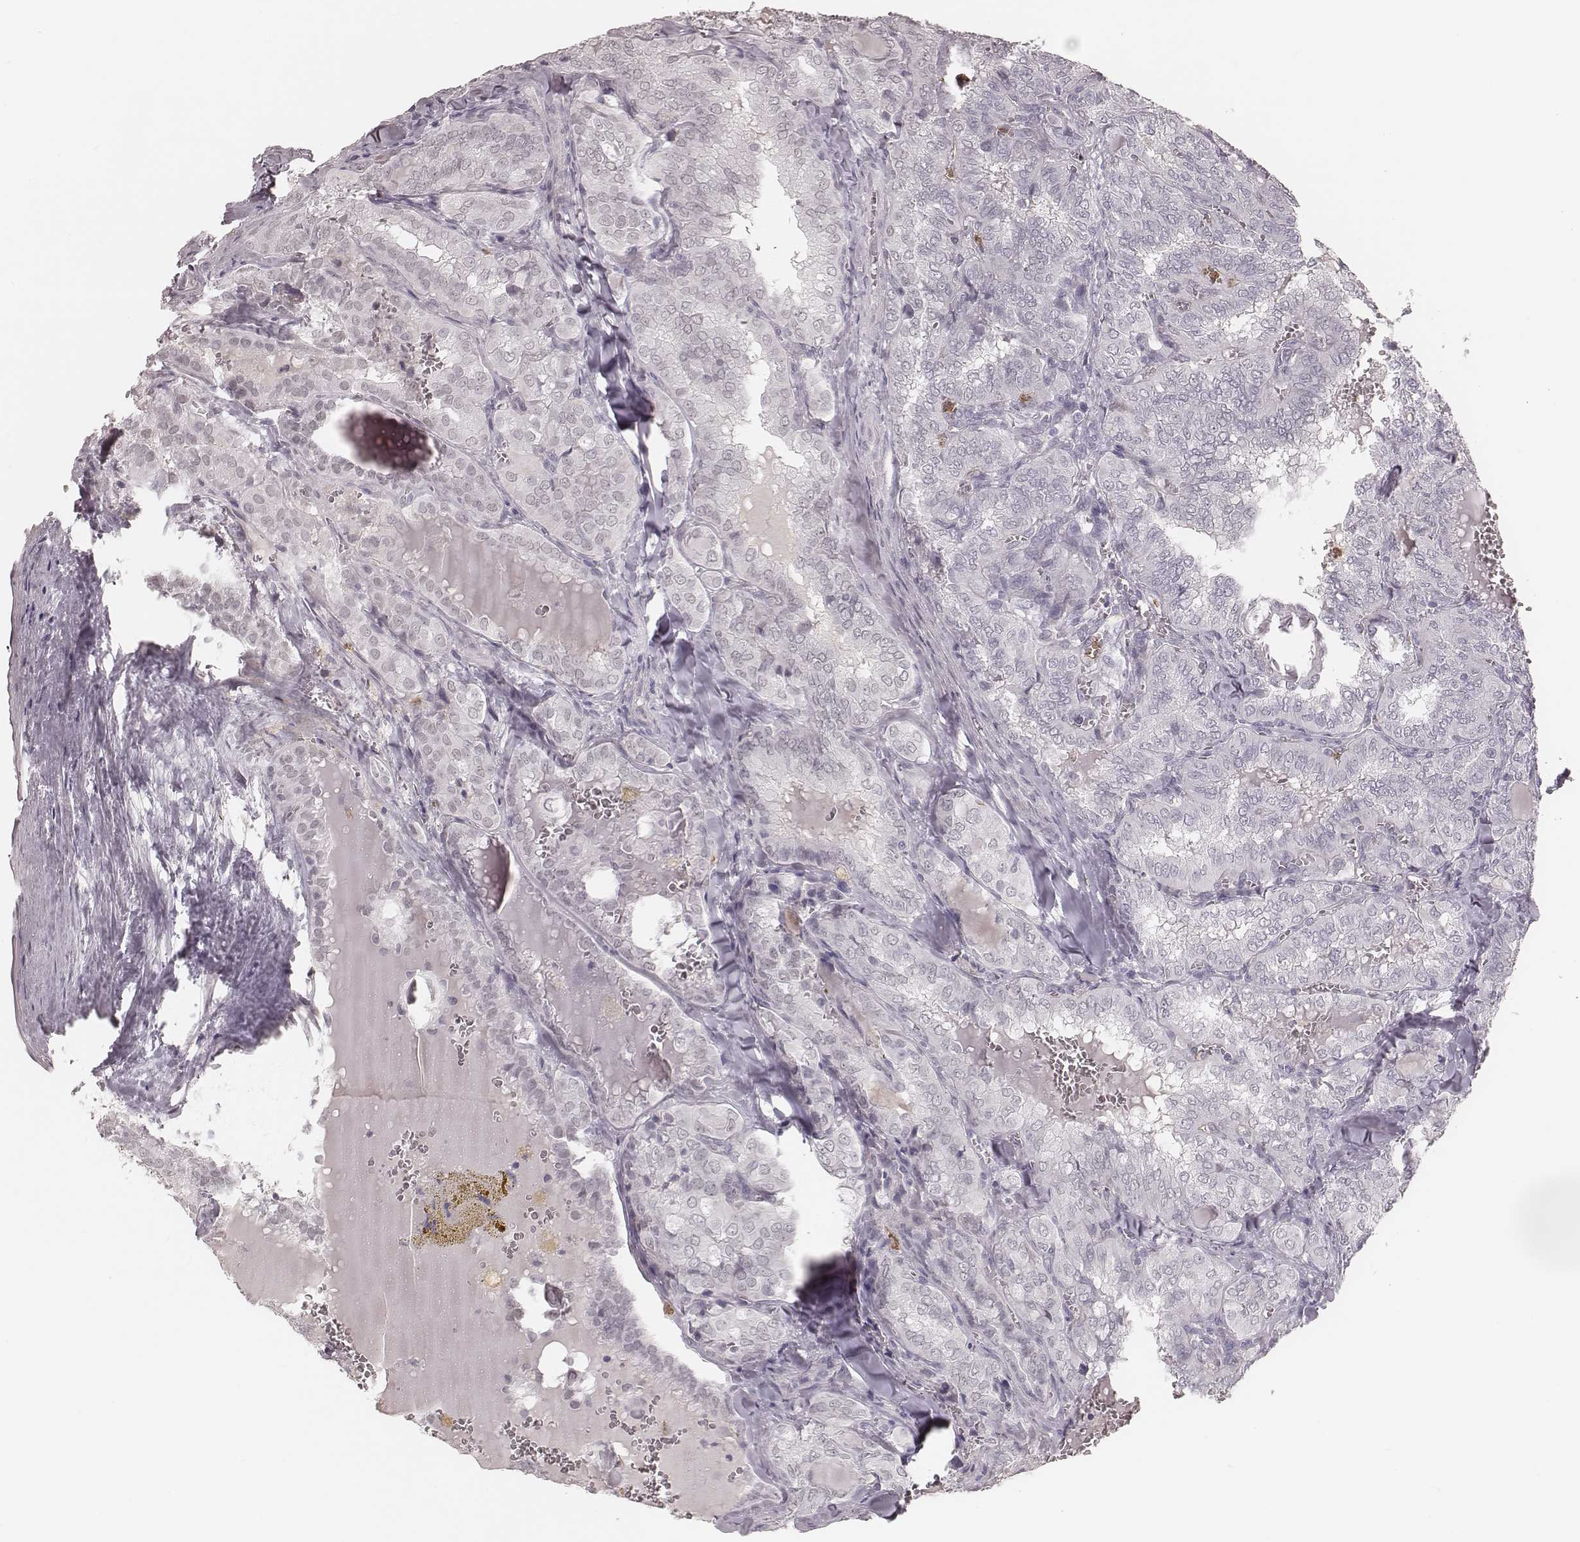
{"staining": {"intensity": "negative", "quantity": "none", "location": "none"}, "tissue": "thyroid cancer", "cell_type": "Tumor cells", "image_type": "cancer", "snomed": [{"axis": "morphology", "description": "Papillary adenocarcinoma, NOS"}, {"axis": "topography", "description": "Thyroid gland"}], "caption": "Immunohistochemistry of thyroid cancer (papillary adenocarcinoma) reveals no positivity in tumor cells. Brightfield microscopy of IHC stained with DAB (brown) and hematoxylin (blue), captured at high magnification.", "gene": "KITLG", "patient": {"sex": "female", "age": 41}}